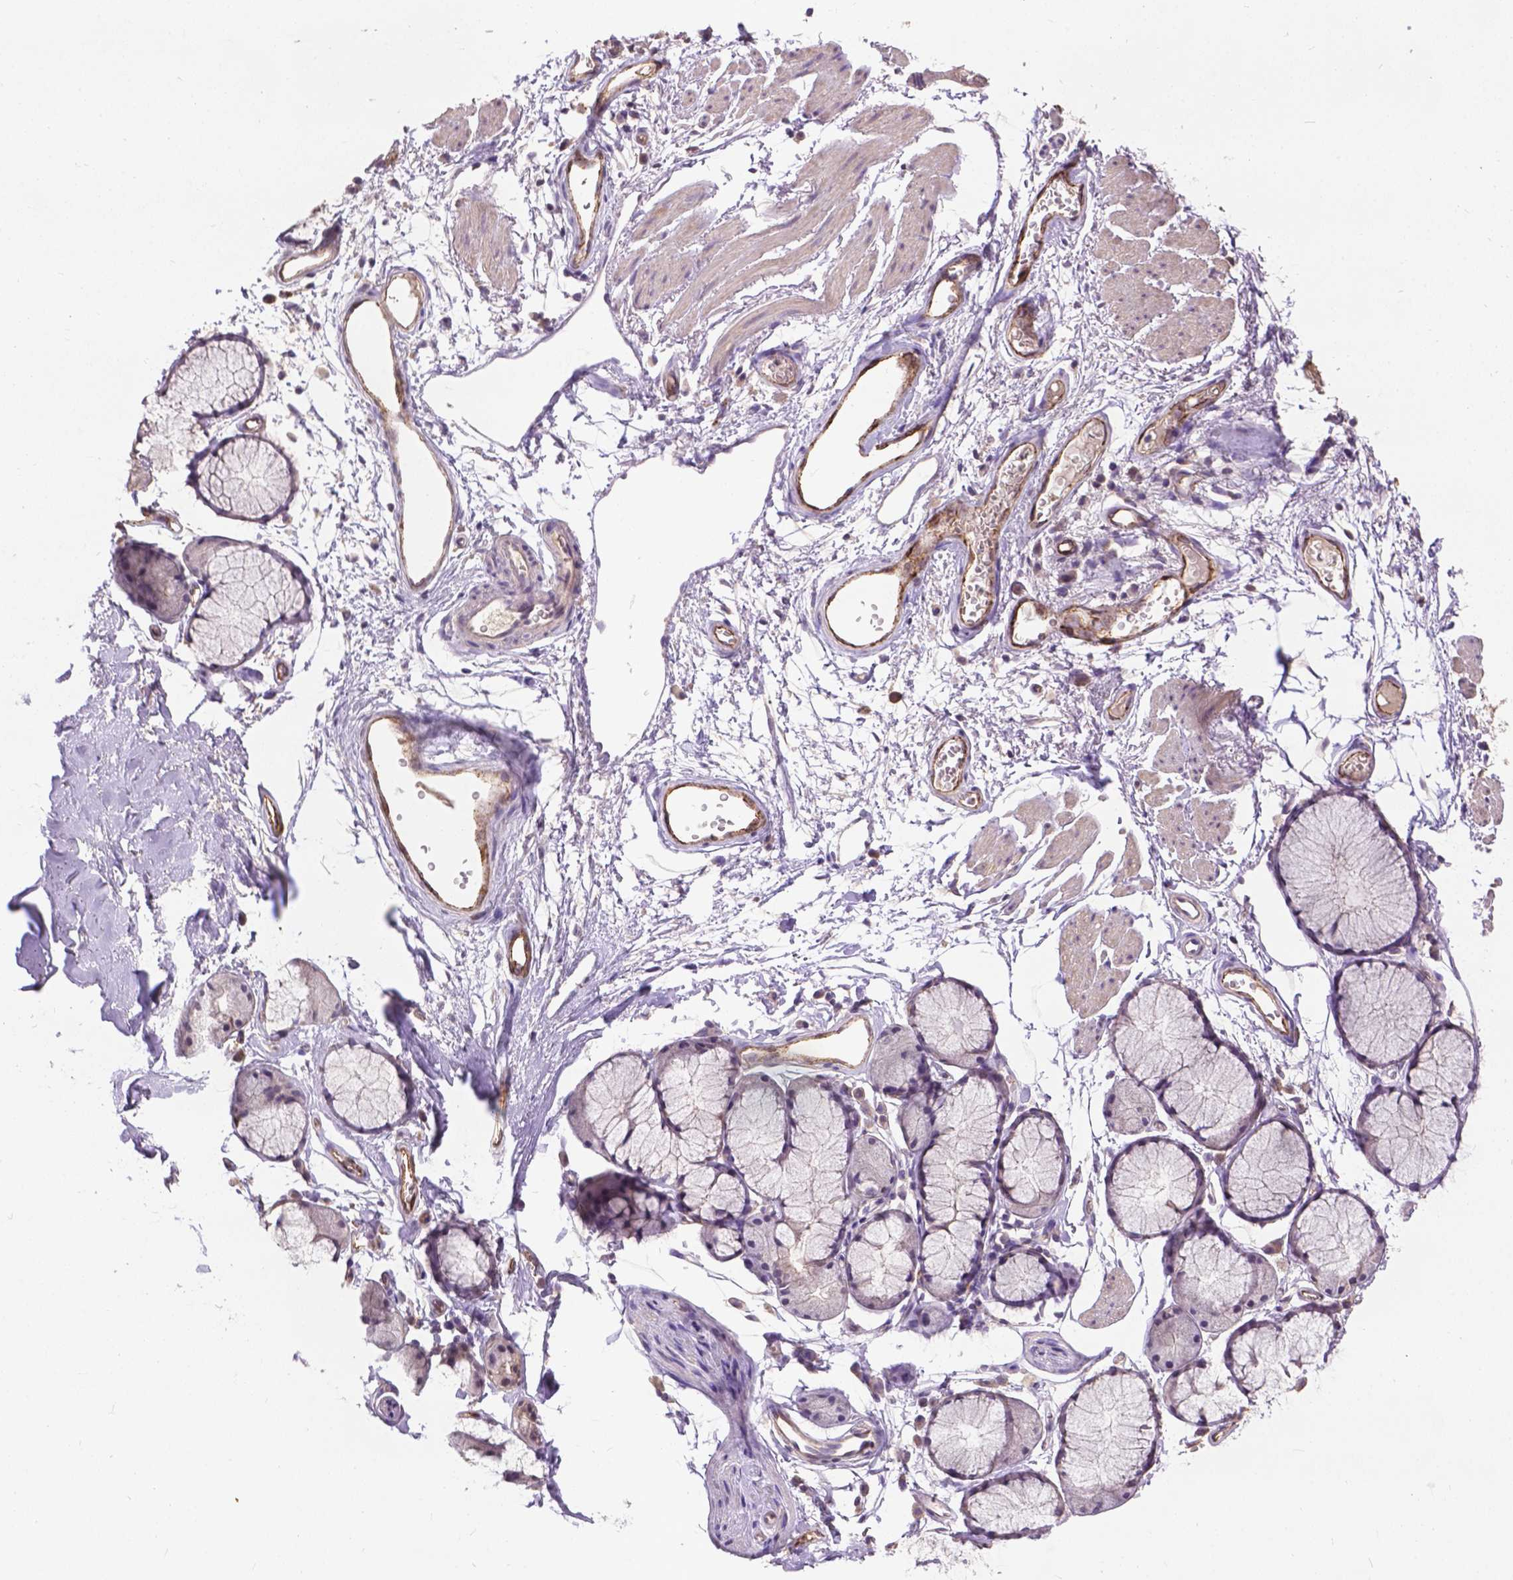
{"staining": {"intensity": "negative", "quantity": "none", "location": "none"}, "tissue": "adipose tissue", "cell_type": "Adipocytes", "image_type": "normal", "snomed": [{"axis": "morphology", "description": "Normal tissue, NOS"}, {"axis": "topography", "description": "Cartilage tissue"}, {"axis": "topography", "description": "Bronchus"}], "caption": "Image shows no significant protein staining in adipocytes of benign adipose tissue.", "gene": "ZNF337", "patient": {"sex": "female", "age": 79}}